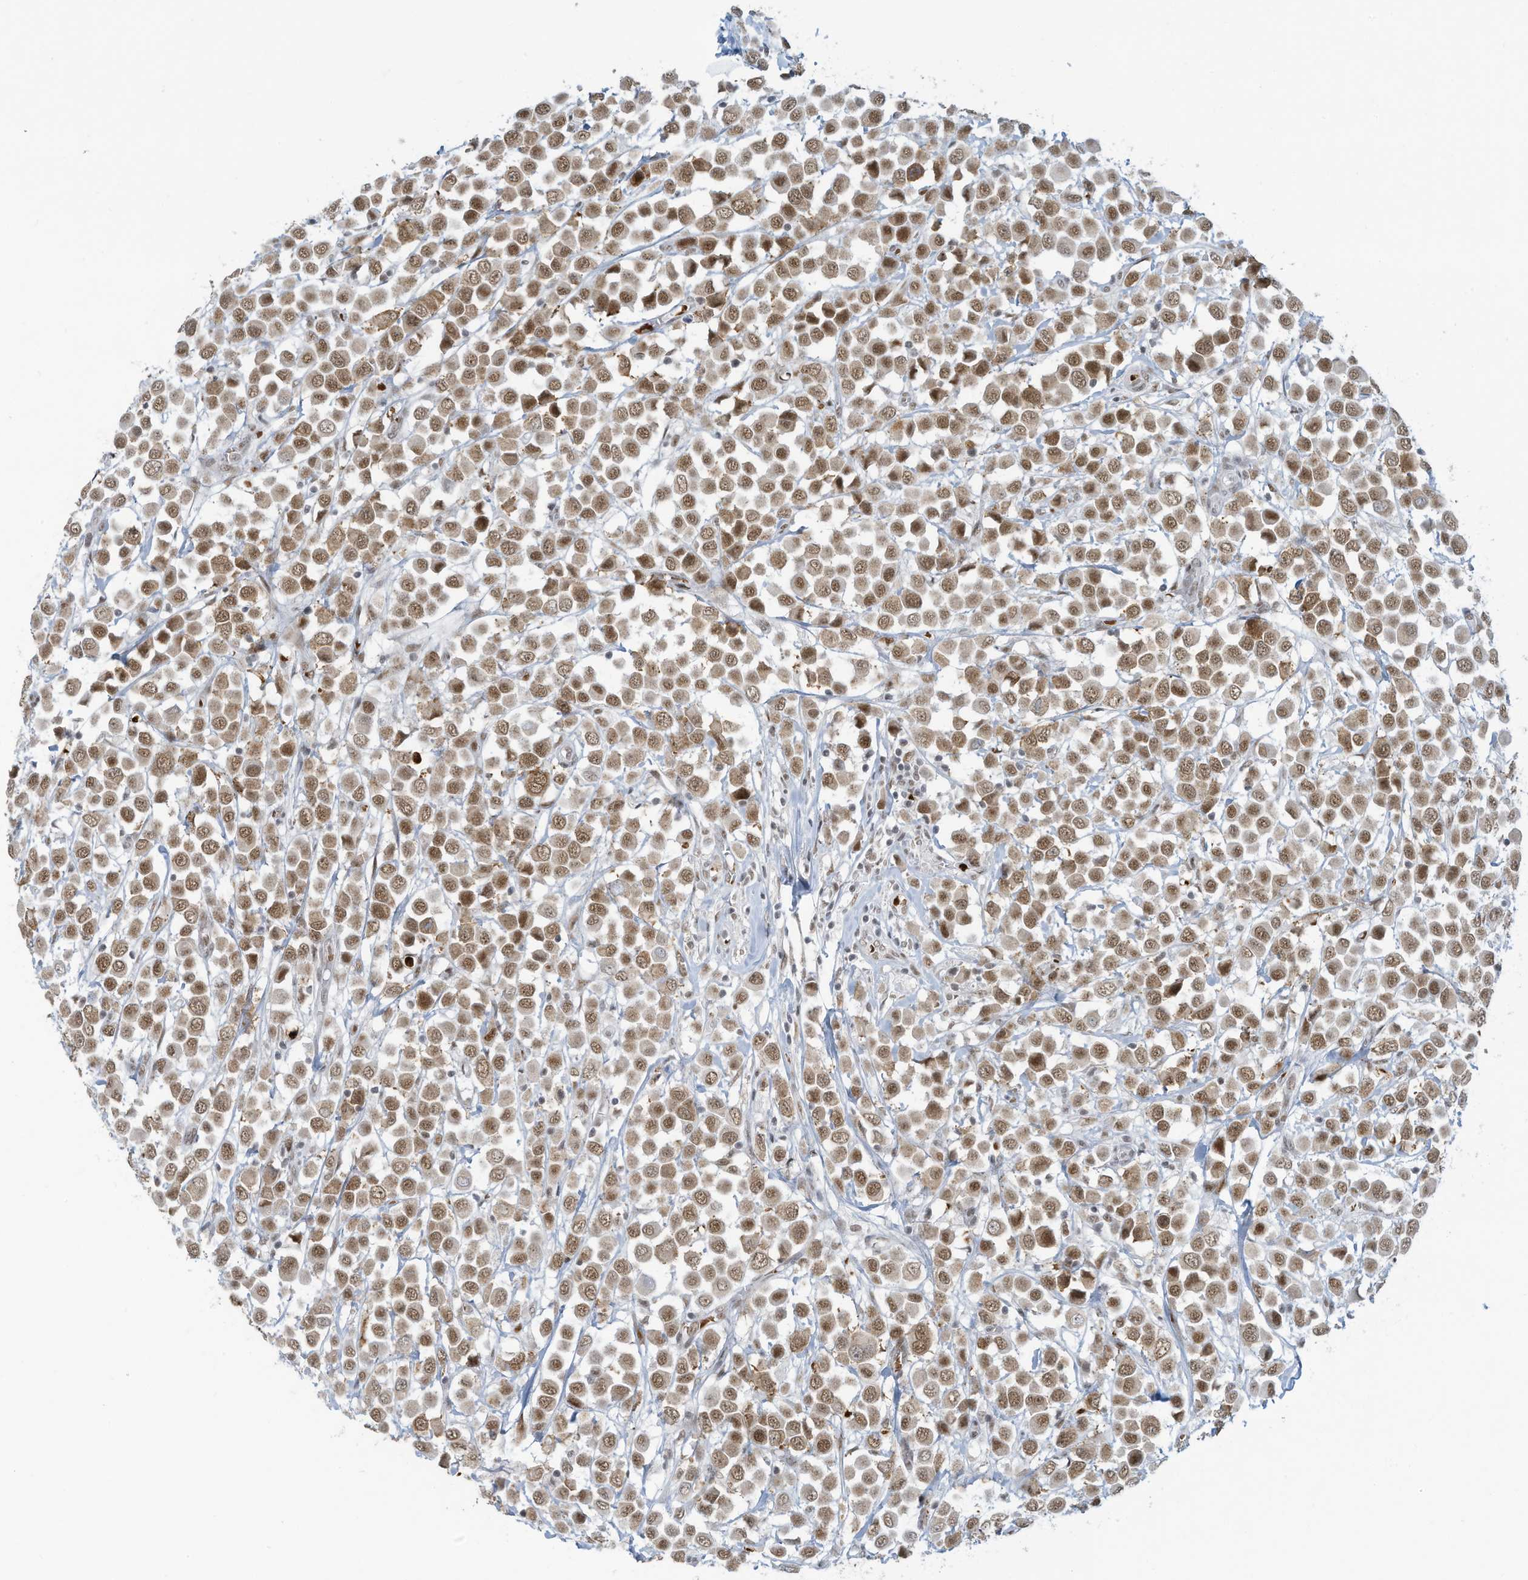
{"staining": {"intensity": "moderate", "quantity": ">75%", "location": "nuclear"}, "tissue": "breast cancer", "cell_type": "Tumor cells", "image_type": "cancer", "snomed": [{"axis": "morphology", "description": "Duct carcinoma"}, {"axis": "topography", "description": "Breast"}], "caption": "Invasive ductal carcinoma (breast) stained with a protein marker reveals moderate staining in tumor cells.", "gene": "ECT2L", "patient": {"sex": "female", "age": 61}}